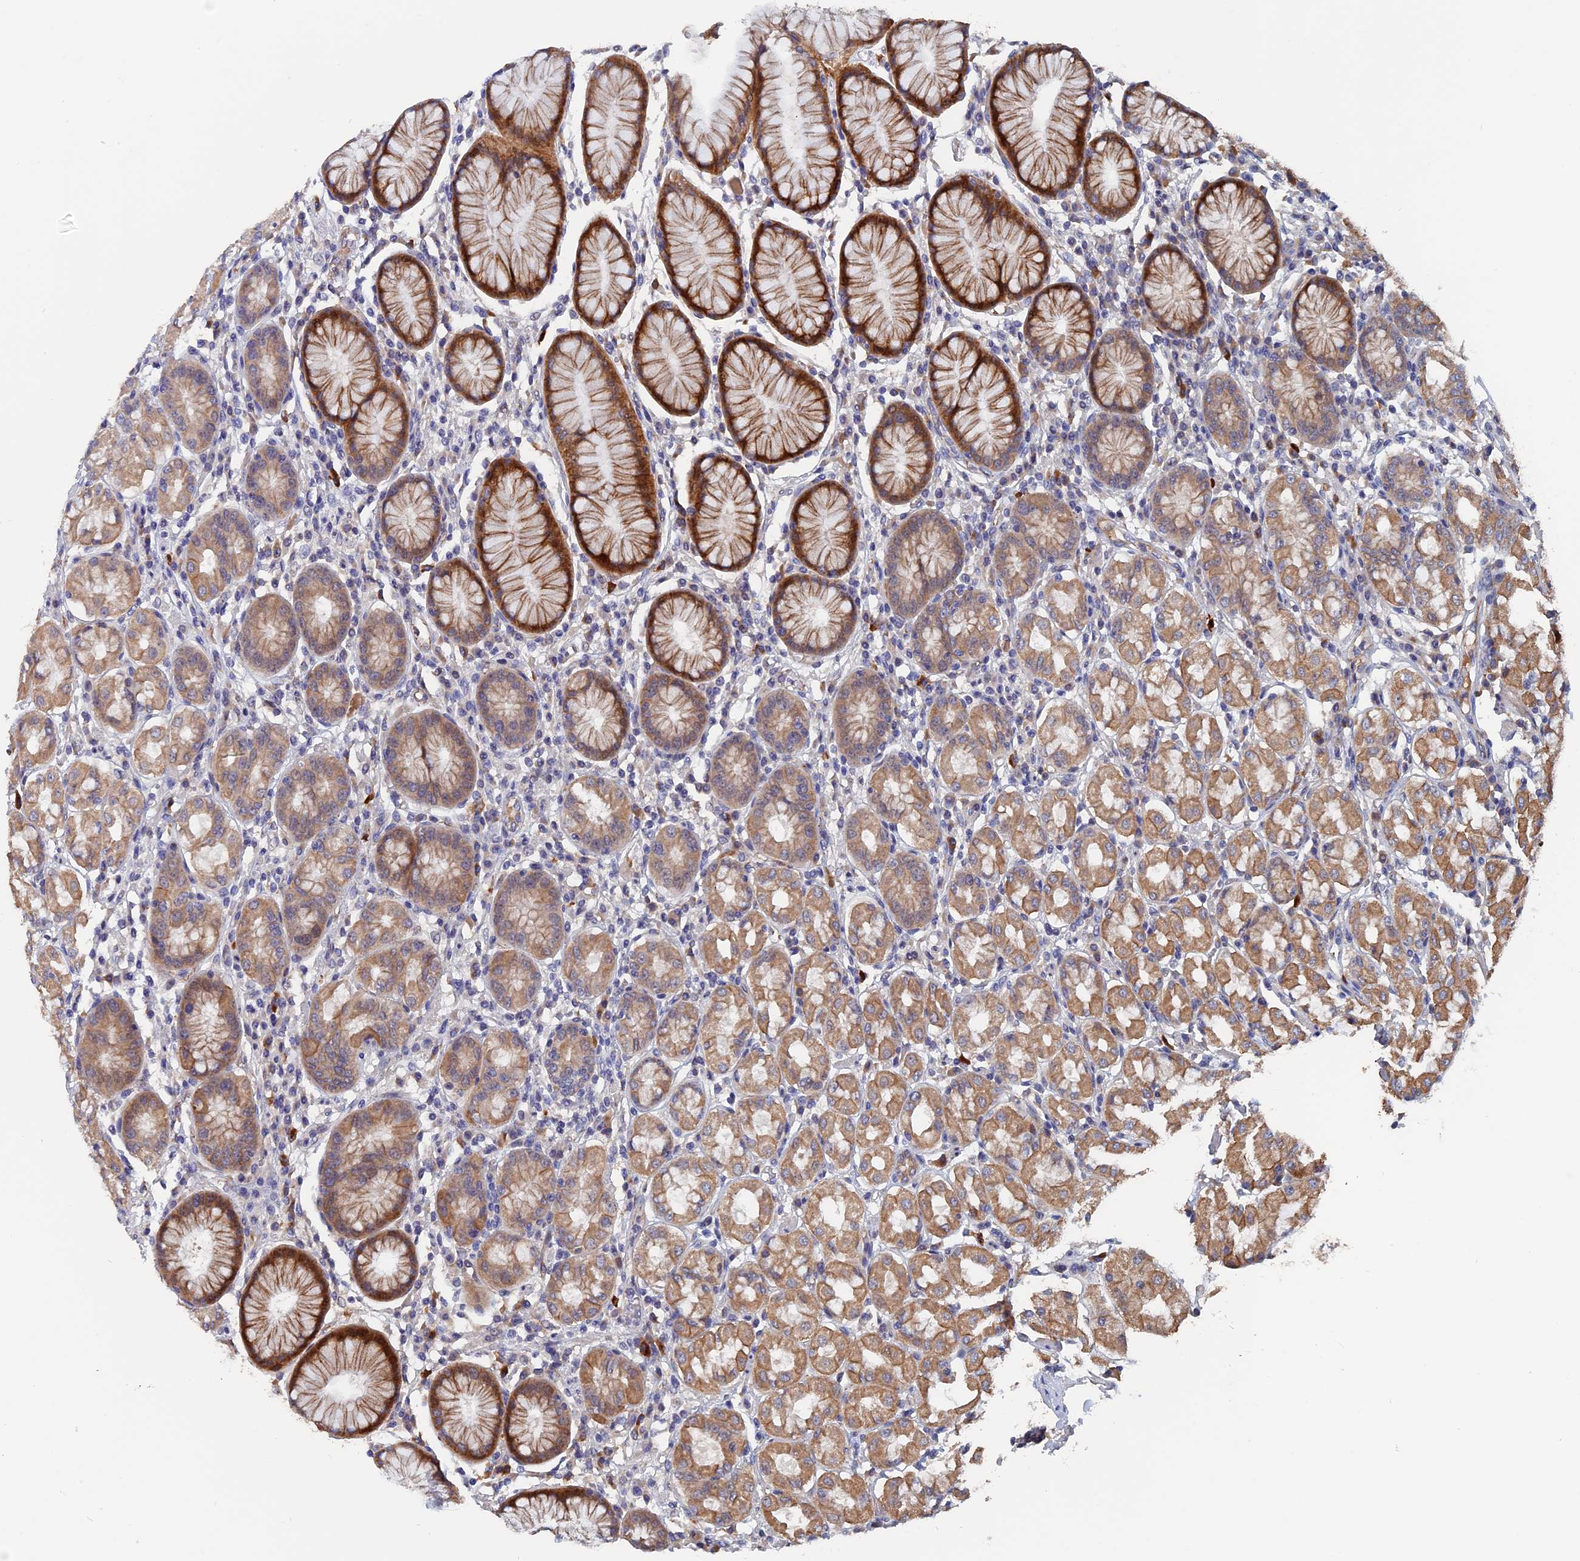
{"staining": {"intensity": "moderate", "quantity": "25%-75%", "location": "cytoplasmic/membranous"}, "tissue": "stomach", "cell_type": "Glandular cells", "image_type": "normal", "snomed": [{"axis": "morphology", "description": "Normal tissue, NOS"}, {"axis": "topography", "description": "Stomach"}, {"axis": "topography", "description": "Stomach, lower"}], "caption": "Brown immunohistochemical staining in normal human stomach shows moderate cytoplasmic/membranous expression in approximately 25%-75% of glandular cells. Nuclei are stained in blue.", "gene": "SLC33A1", "patient": {"sex": "female", "age": 56}}